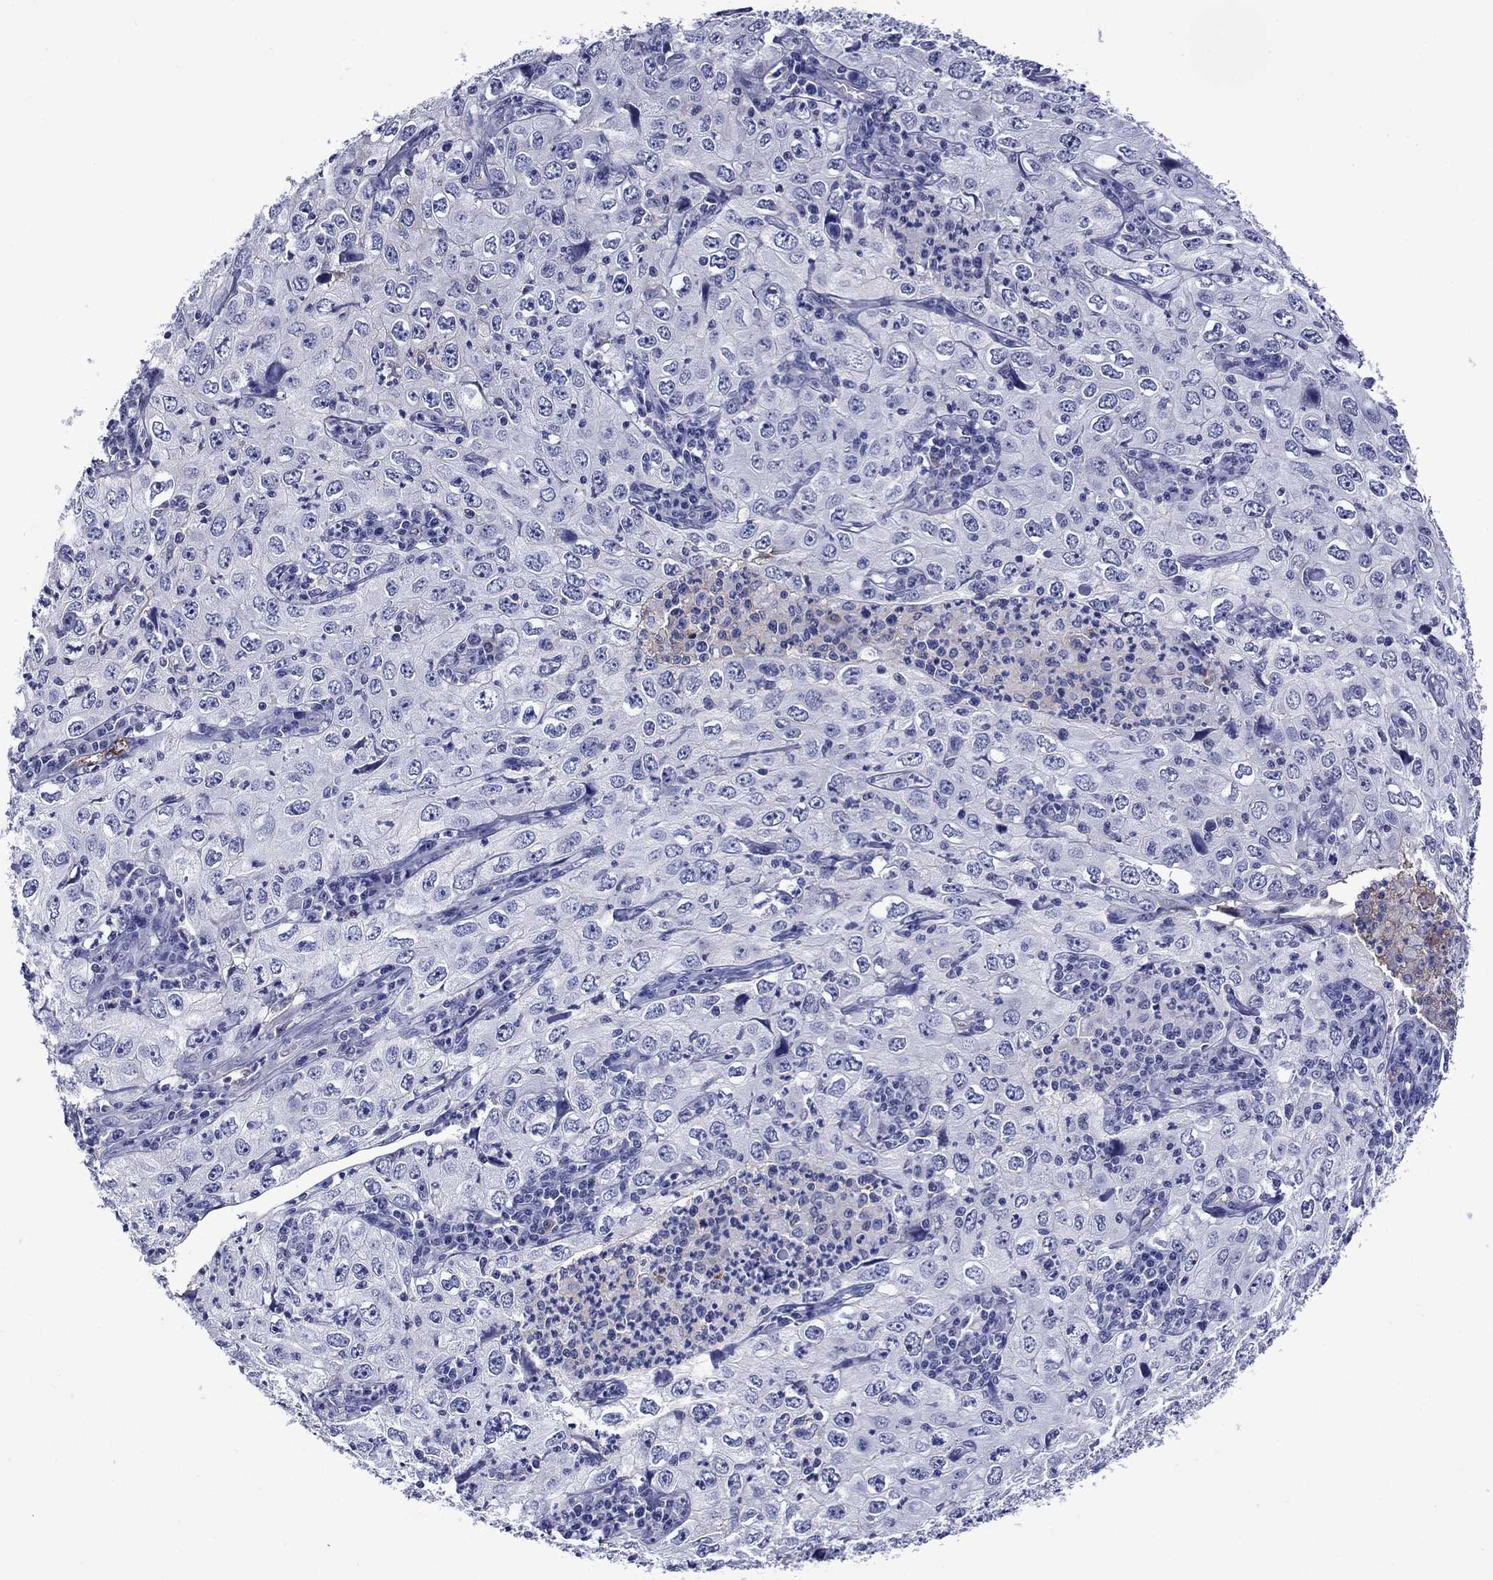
{"staining": {"intensity": "negative", "quantity": "none", "location": "none"}, "tissue": "cervical cancer", "cell_type": "Tumor cells", "image_type": "cancer", "snomed": [{"axis": "morphology", "description": "Squamous cell carcinoma, NOS"}, {"axis": "topography", "description": "Cervix"}], "caption": "Tumor cells are negative for brown protein staining in cervical squamous cell carcinoma.", "gene": "APOA2", "patient": {"sex": "female", "age": 24}}